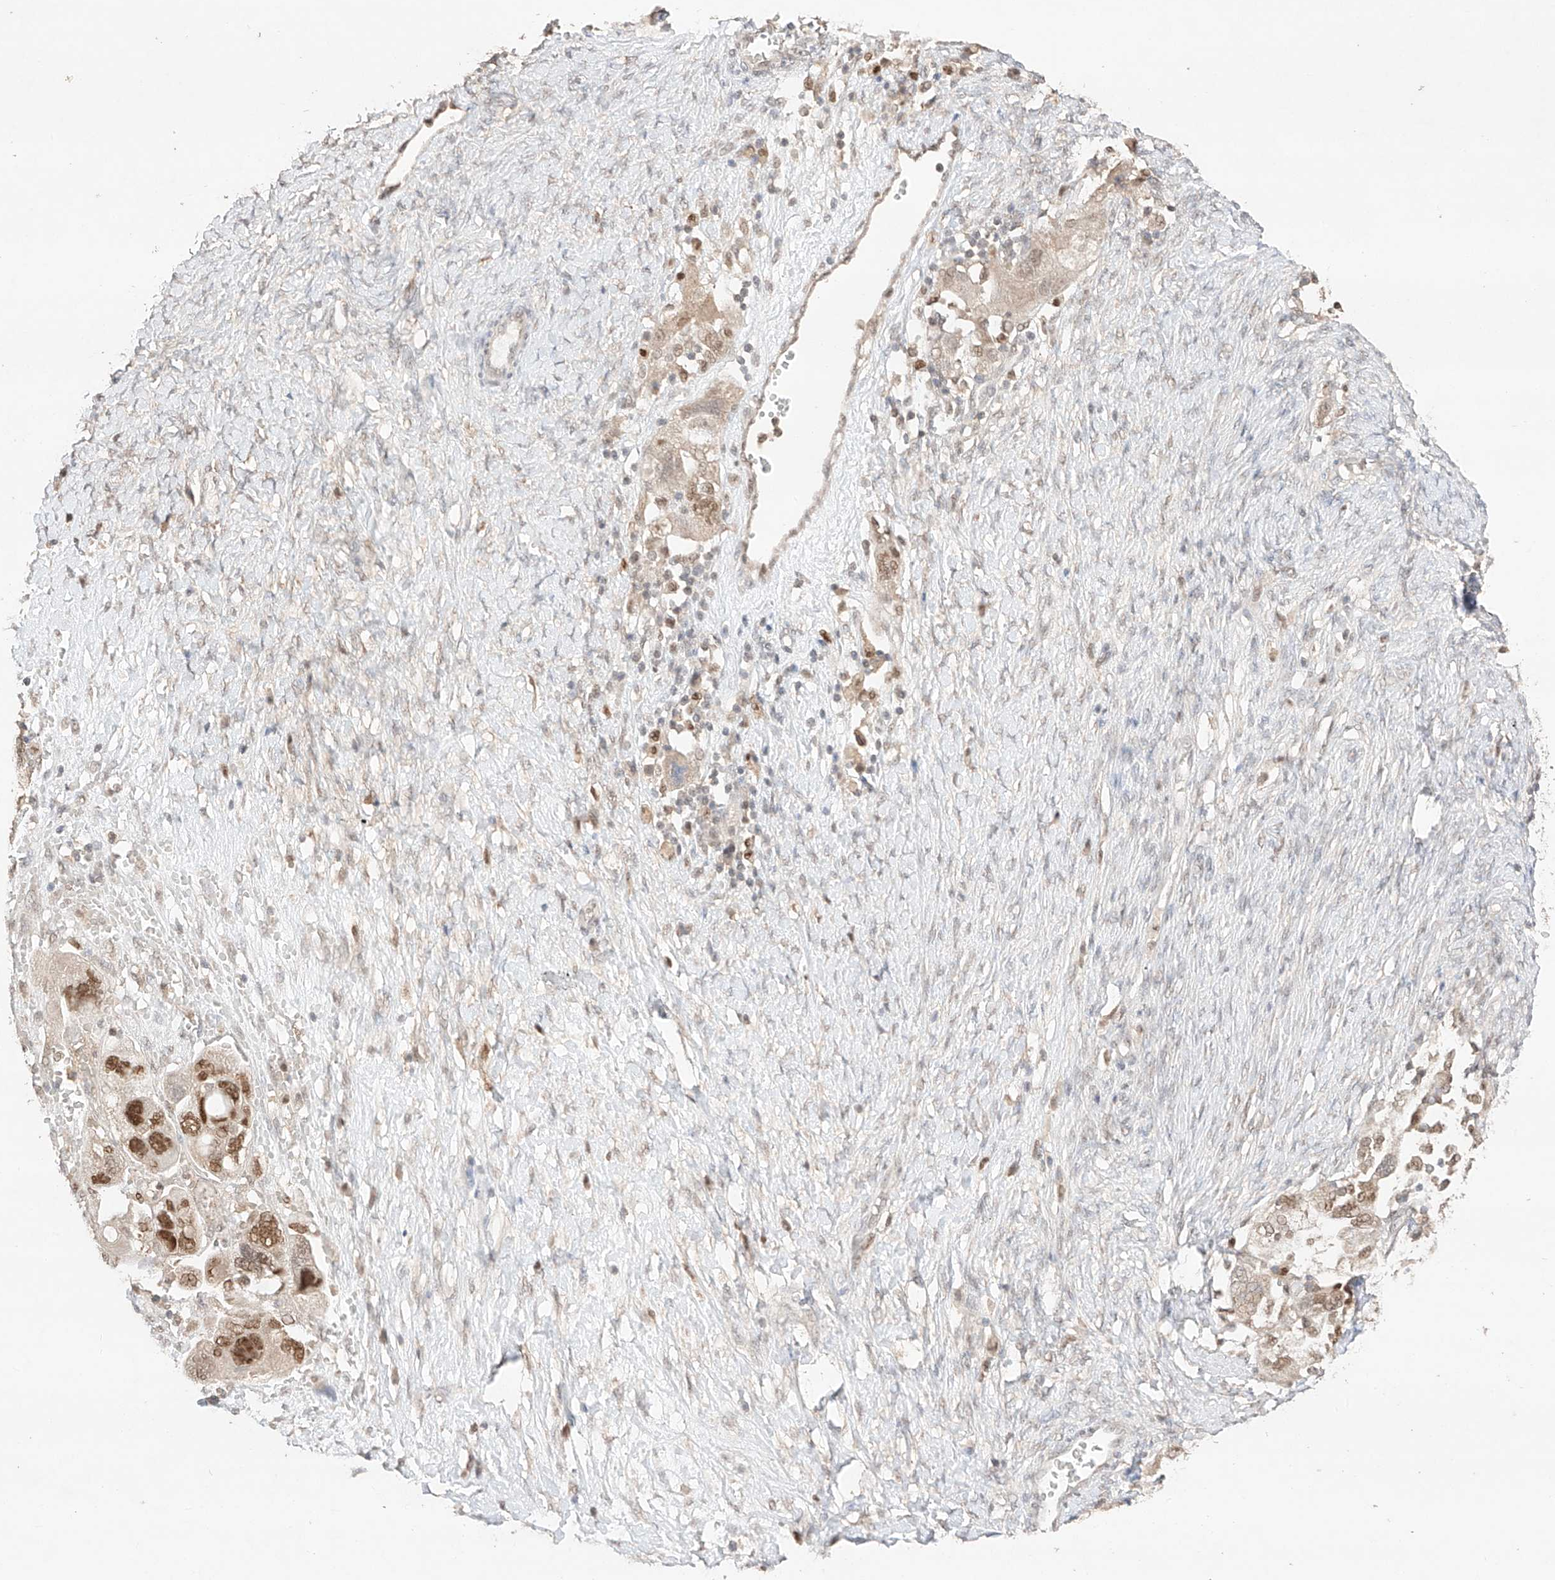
{"staining": {"intensity": "moderate", "quantity": ">75%", "location": "nuclear"}, "tissue": "ovarian cancer", "cell_type": "Tumor cells", "image_type": "cancer", "snomed": [{"axis": "morphology", "description": "Carcinoma, NOS"}, {"axis": "morphology", "description": "Cystadenocarcinoma, serous, NOS"}, {"axis": "topography", "description": "Ovary"}], "caption": "Moderate nuclear expression for a protein is seen in approximately >75% of tumor cells of serous cystadenocarcinoma (ovarian) using immunohistochemistry.", "gene": "APIP", "patient": {"sex": "female", "age": 69}}